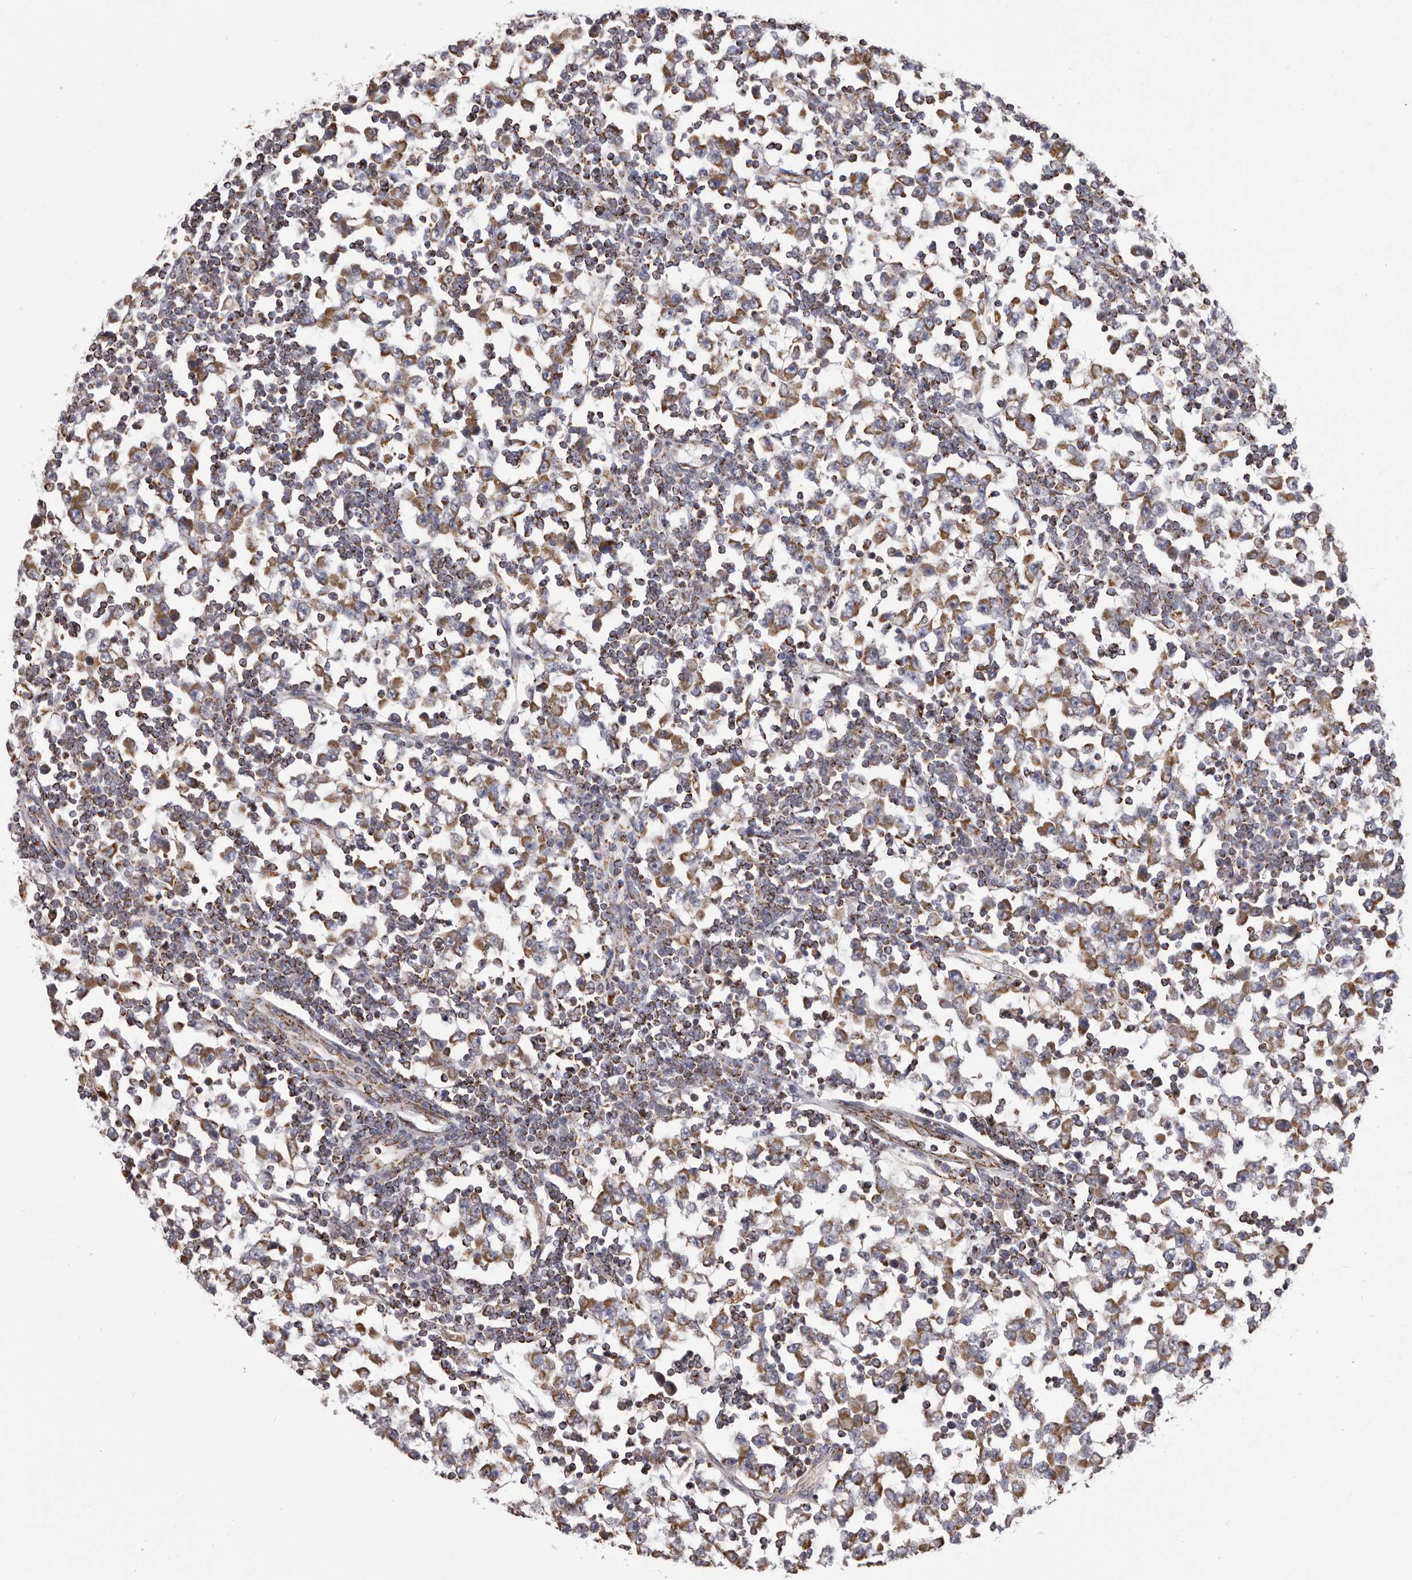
{"staining": {"intensity": "moderate", "quantity": ">75%", "location": "cytoplasmic/membranous"}, "tissue": "testis cancer", "cell_type": "Tumor cells", "image_type": "cancer", "snomed": [{"axis": "morphology", "description": "Seminoma, NOS"}, {"axis": "topography", "description": "Testis"}], "caption": "Immunohistochemical staining of testis cancer (seminoma) reveals medium levels of moderate cytoplasmic/membranous staining in about >75% of tumor cells.", "gene": "CHRM2", "patient": {"sex": "male", "age": 65}}